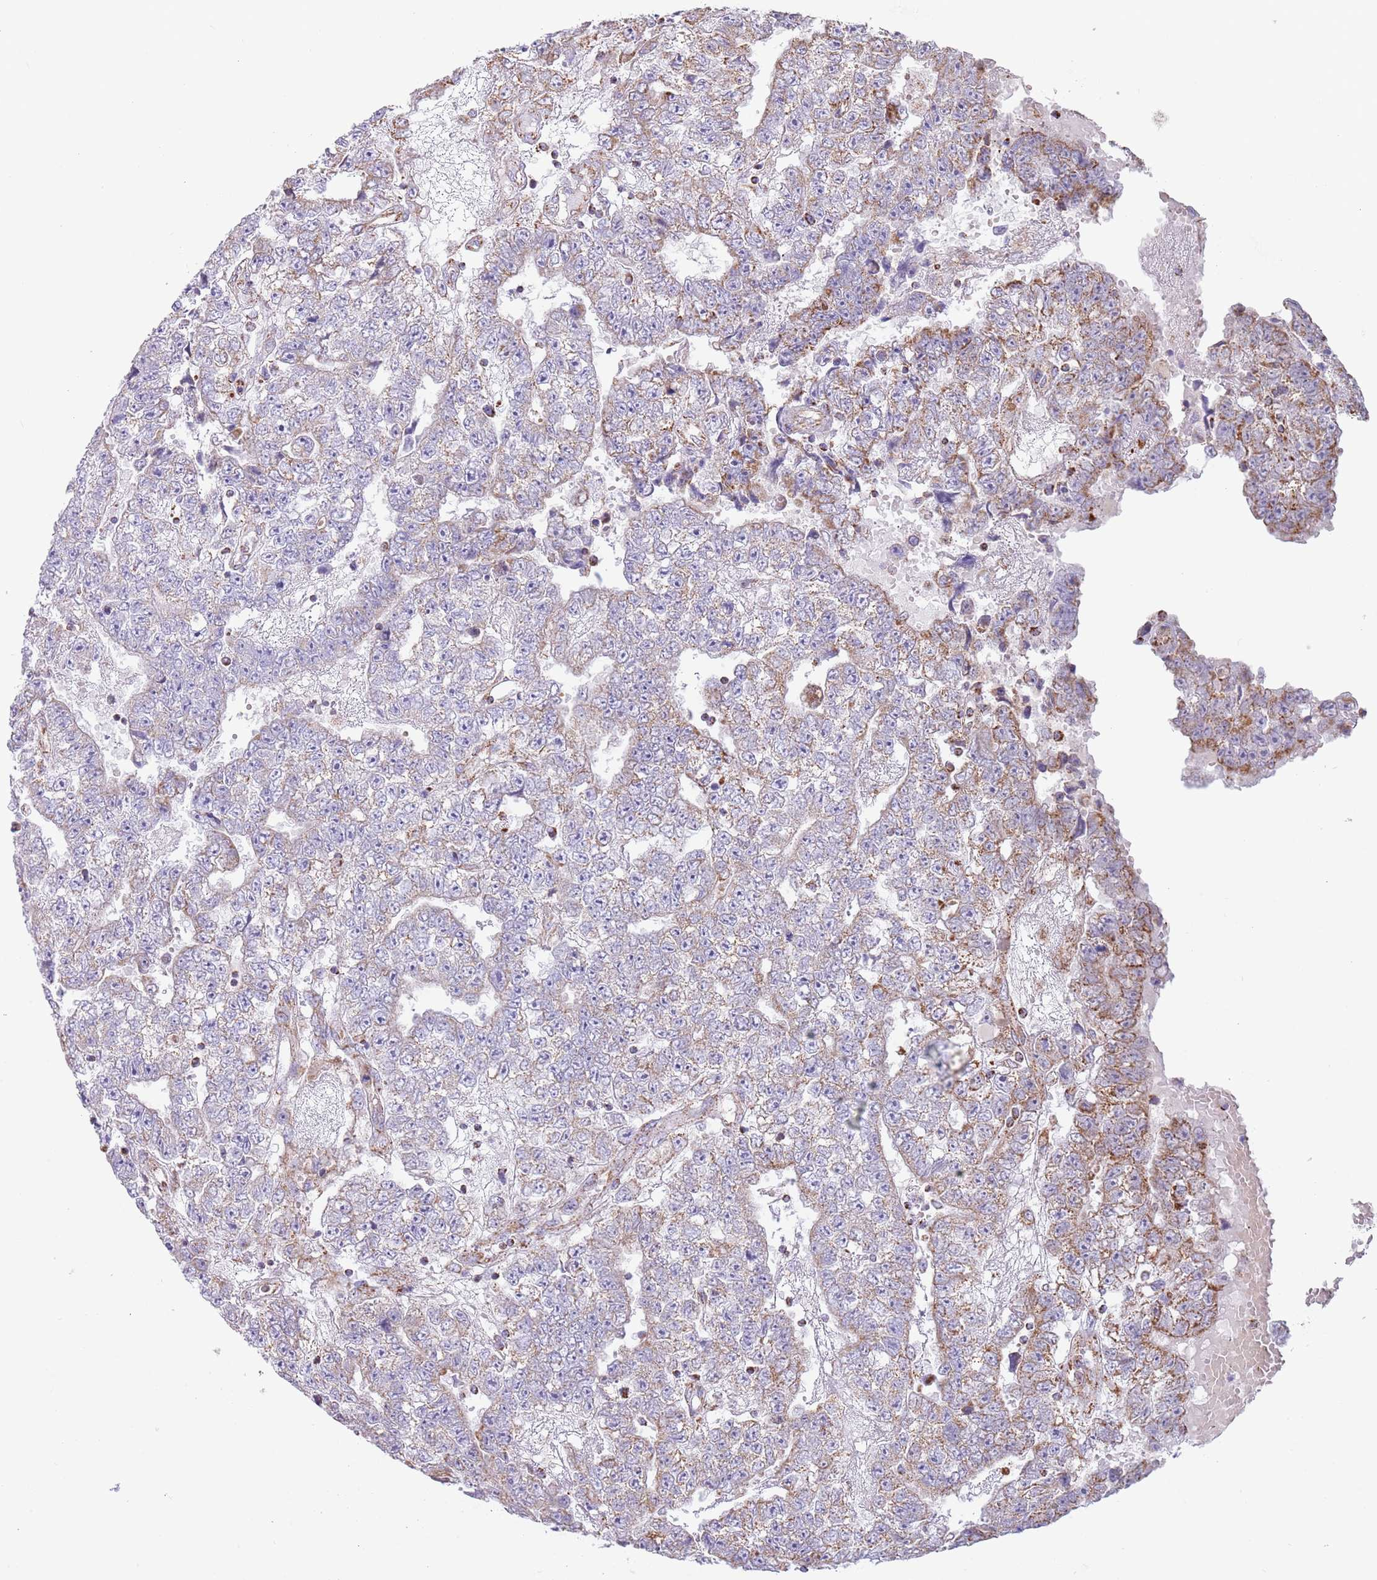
{"staining": {"intensity": "moderate", "quantity": "<25%", "location": "cytoplasmic/membranous"}, "tissue": "testis cancer", "cell_type": "Tumor cells", "image_type": "cancer", "snomed": [{"axis": "morphology", "description": "Carcinoma, Embryonal, NOS"}, {"axis": "topography", "description": "Testis"}], "caption": "Protein analysis of embryonal carcinoma (testis) tissue reveals moderate cytoplasmic/membranous positivity in approximately <25% of tumor cells.", "gene": "LHX6", "patient": {"sex": "male", "age": 25}}